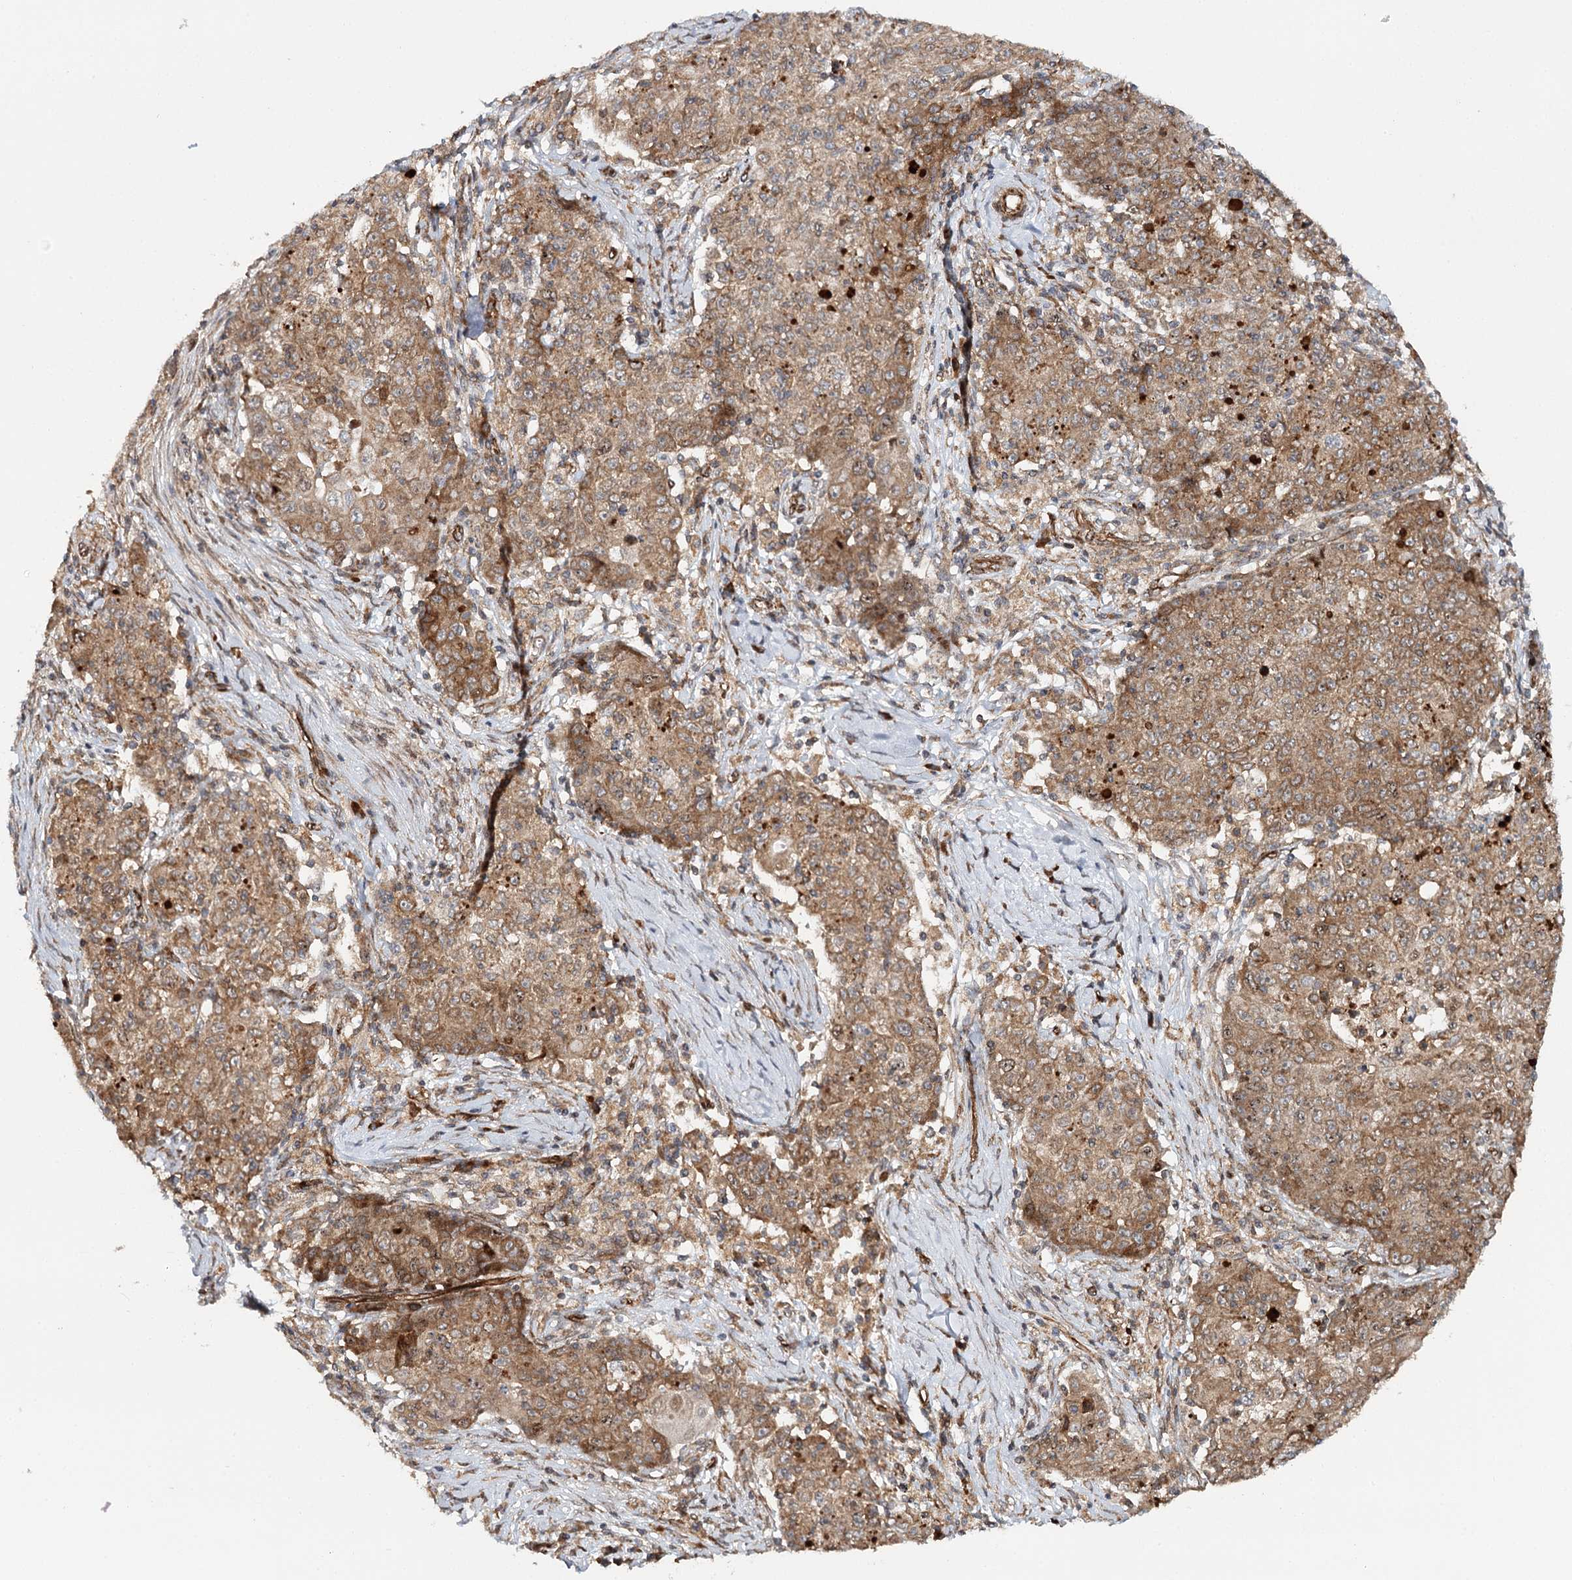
{"staining": {"intensity": "moderate", "quantity": ">75%", "location": "cytoplasmic/membranous"}, "tissue": "ovarian cancer", "cell_type": "Tumor cells", "image_type": "cancer", "snomed": [{"axis": "morphology", "description": "Carcinoma, endometroid"}, {"axis": "topography", "description": "Ovary"}], "caption": "Protein staining by immunohistochemistry (IHC) displays moderate cytoplasmic/membranous positivity in approximately >75% of tumor cells in ovarian endometroid carcinoma.", "gene": "MKNK1", "patient": {"sex": "female", "age": 42}}